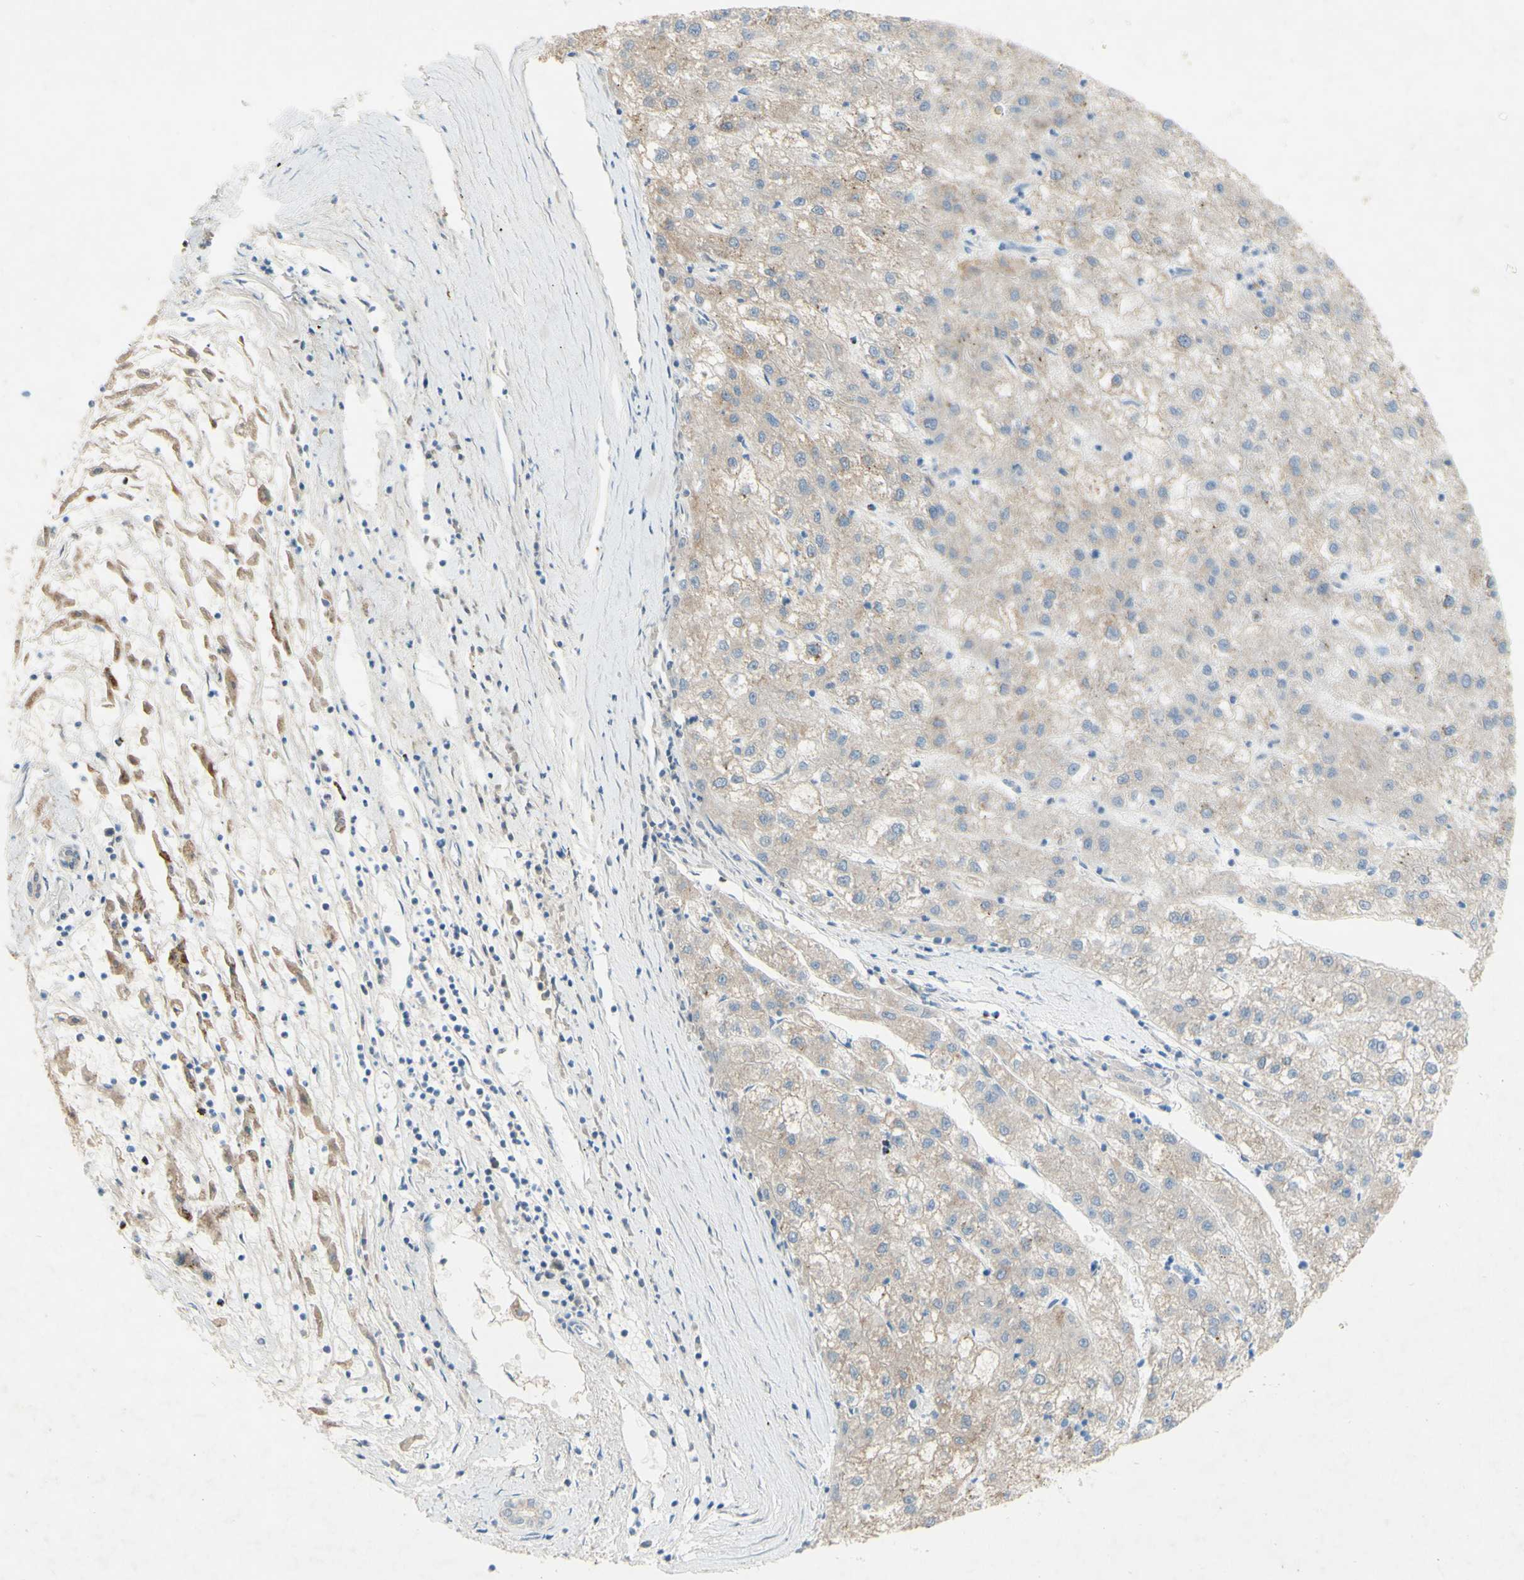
{"staining": {"intensity": "weak", "quantity": ">75%", "location": "cytoplasmic/membranous"}, "tissue": "liver cancer", "cell_type": "Tumor cells", "image_type": "cancer", "snomed": [{"axis": "morphology", "description": "Carcinoma, Hepatocellular, NOS"}, {"axis": "topography", "description": "Liver"}], "caption": "A brown stain labels weak cytoplasmic/membranous positivity of a protein in liver cancer tumor cells. The staining is performed using DAB brown chromogen to label protein expression. The nuclei are counter-stained blue using hematoxylin.", "gene": "ACADL", "patient": {"sex": "male", "age": 72}}